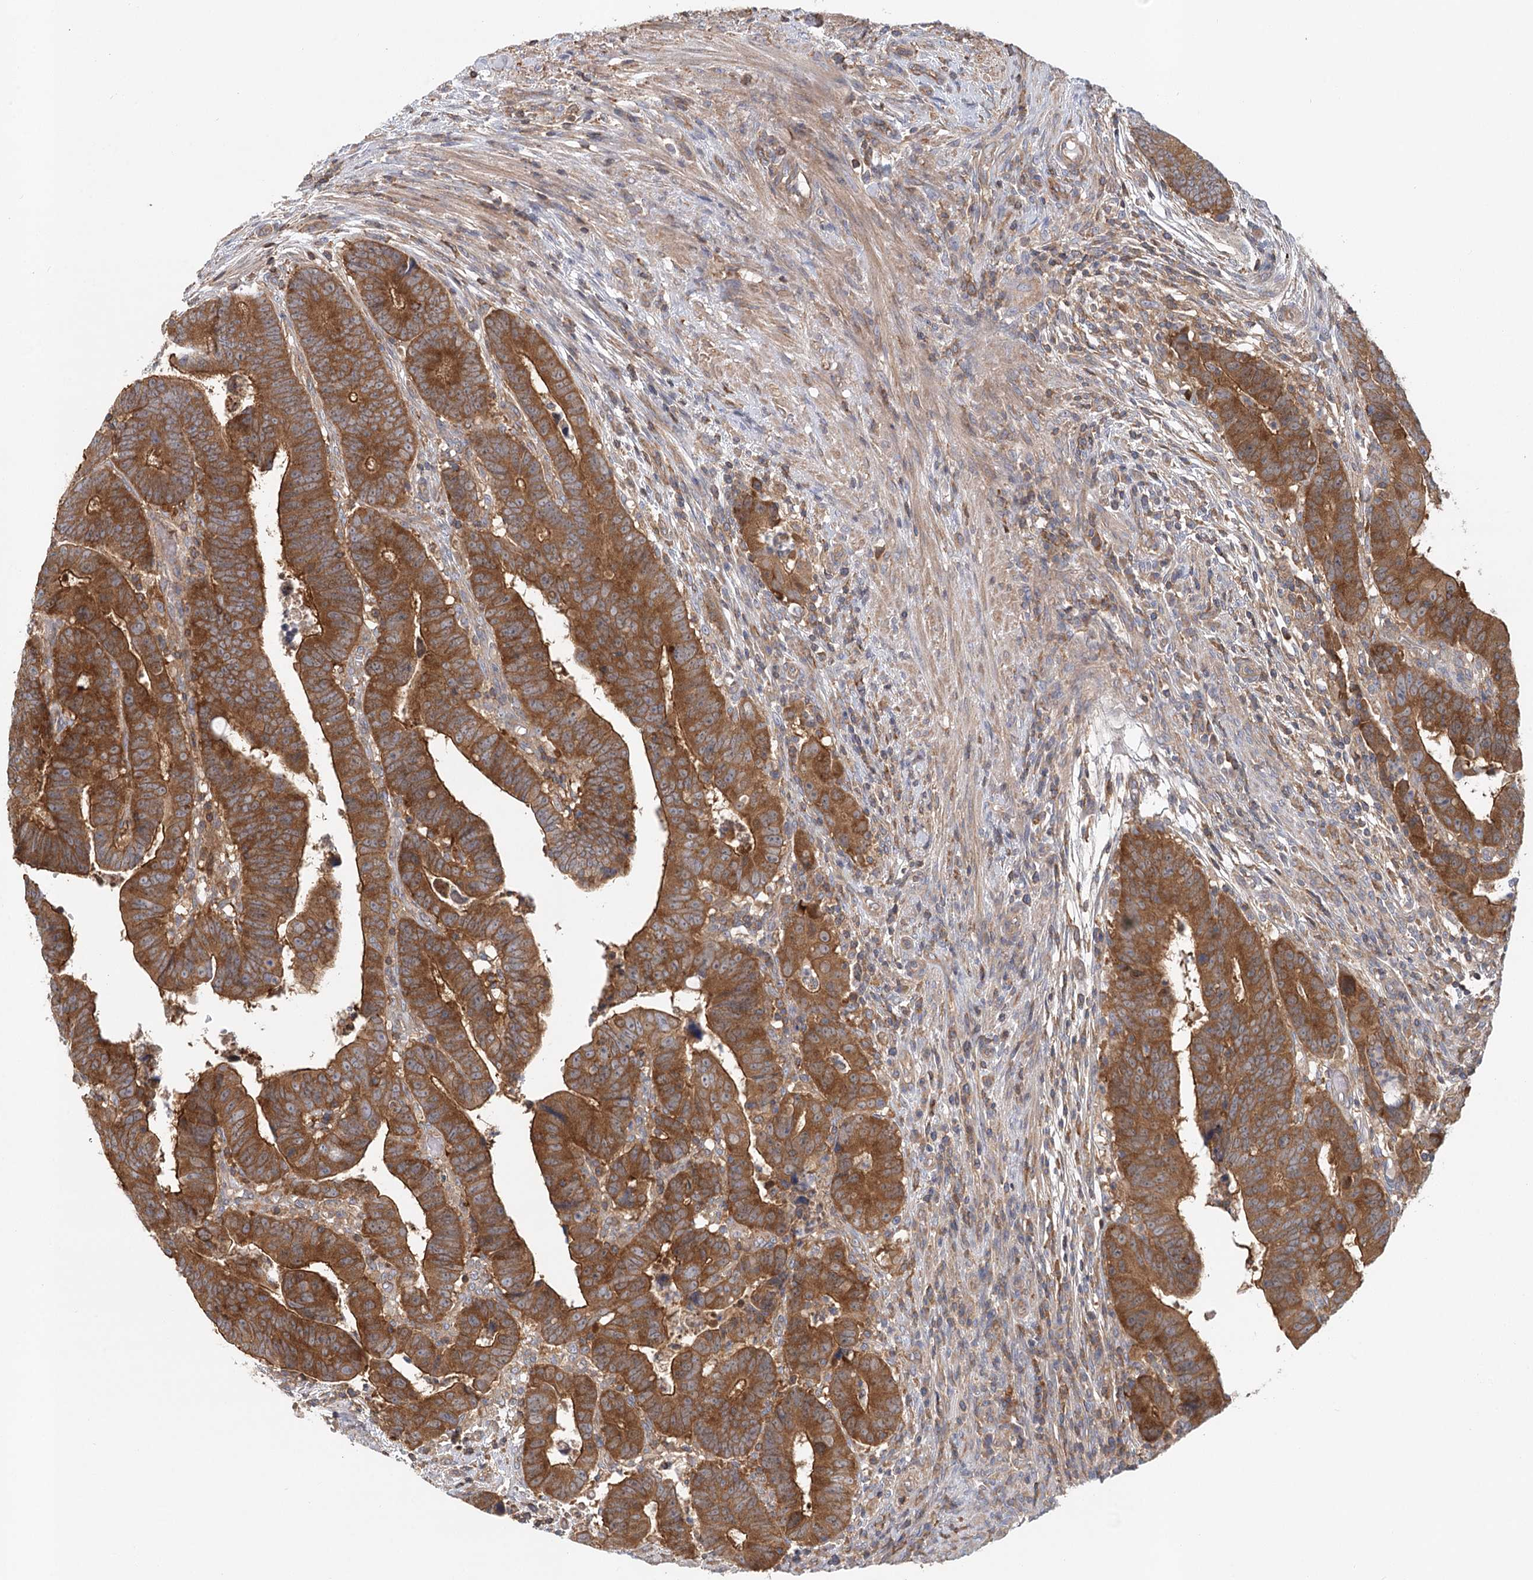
{"staining": {"intensity": "strong", "quantity": ">75%", "location": "cytoplasmic/membranous"}, "tissue": "colorectal cancer", "cell_type": "Tumor cells", "image_type": "cancer", "snomed": [{"axis": "morphology", "description": "Normal tissue, NOS"}, {"axis": "morphology", "description": "Adenocarcinoma, NOS"}, {"axis": "topography", "description": "Rectum"}], "caption": "Strong cytoplasmic/membranous expression for a protein is present in about >75% of tumor cells of colorectal adenocarcinoma using immunohistochemistry.", "gene": "UMPS", "patient": {"sex": "female", "age": 65}}